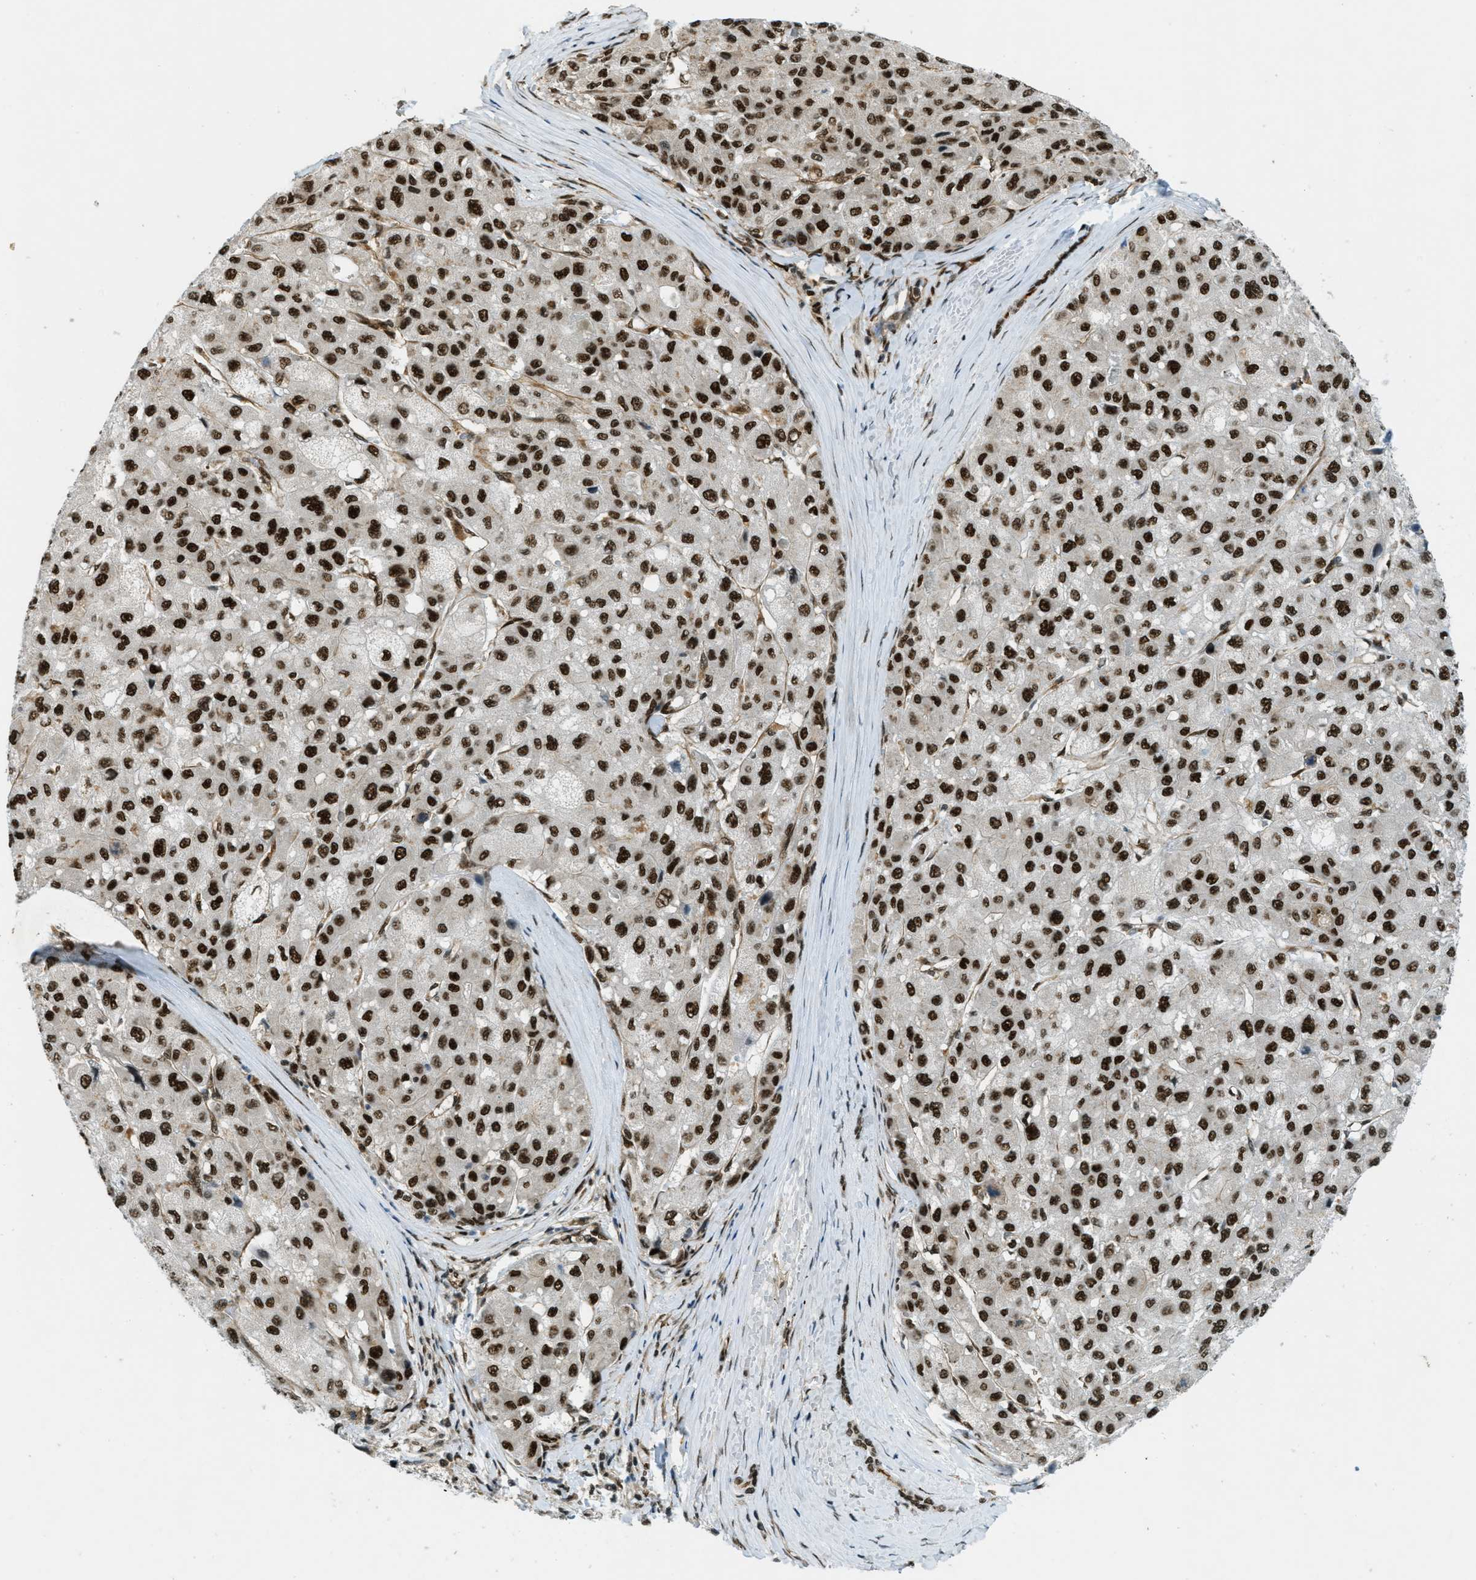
{"staining": {"intensity": "strong", "quantity": ">75%", "location": "nuclear"}, "tissue": "liver cancer", "cell_type": "Tumor cells", "image_type": "cancer", "snomed": [{"axis": "morphology", "description": "Carcinoma, Hepatocellular, NOS"}, {"axis": "topography", "description": "Liver"}], "caption": "This micrograph demonstrates IHC staining of human hepatocellular carcinoma (liver), with high strong nuclear staining in about >75% of tumor cells.", "gene": "ZFR", "patient": {"sex": "male", "age": 80}}